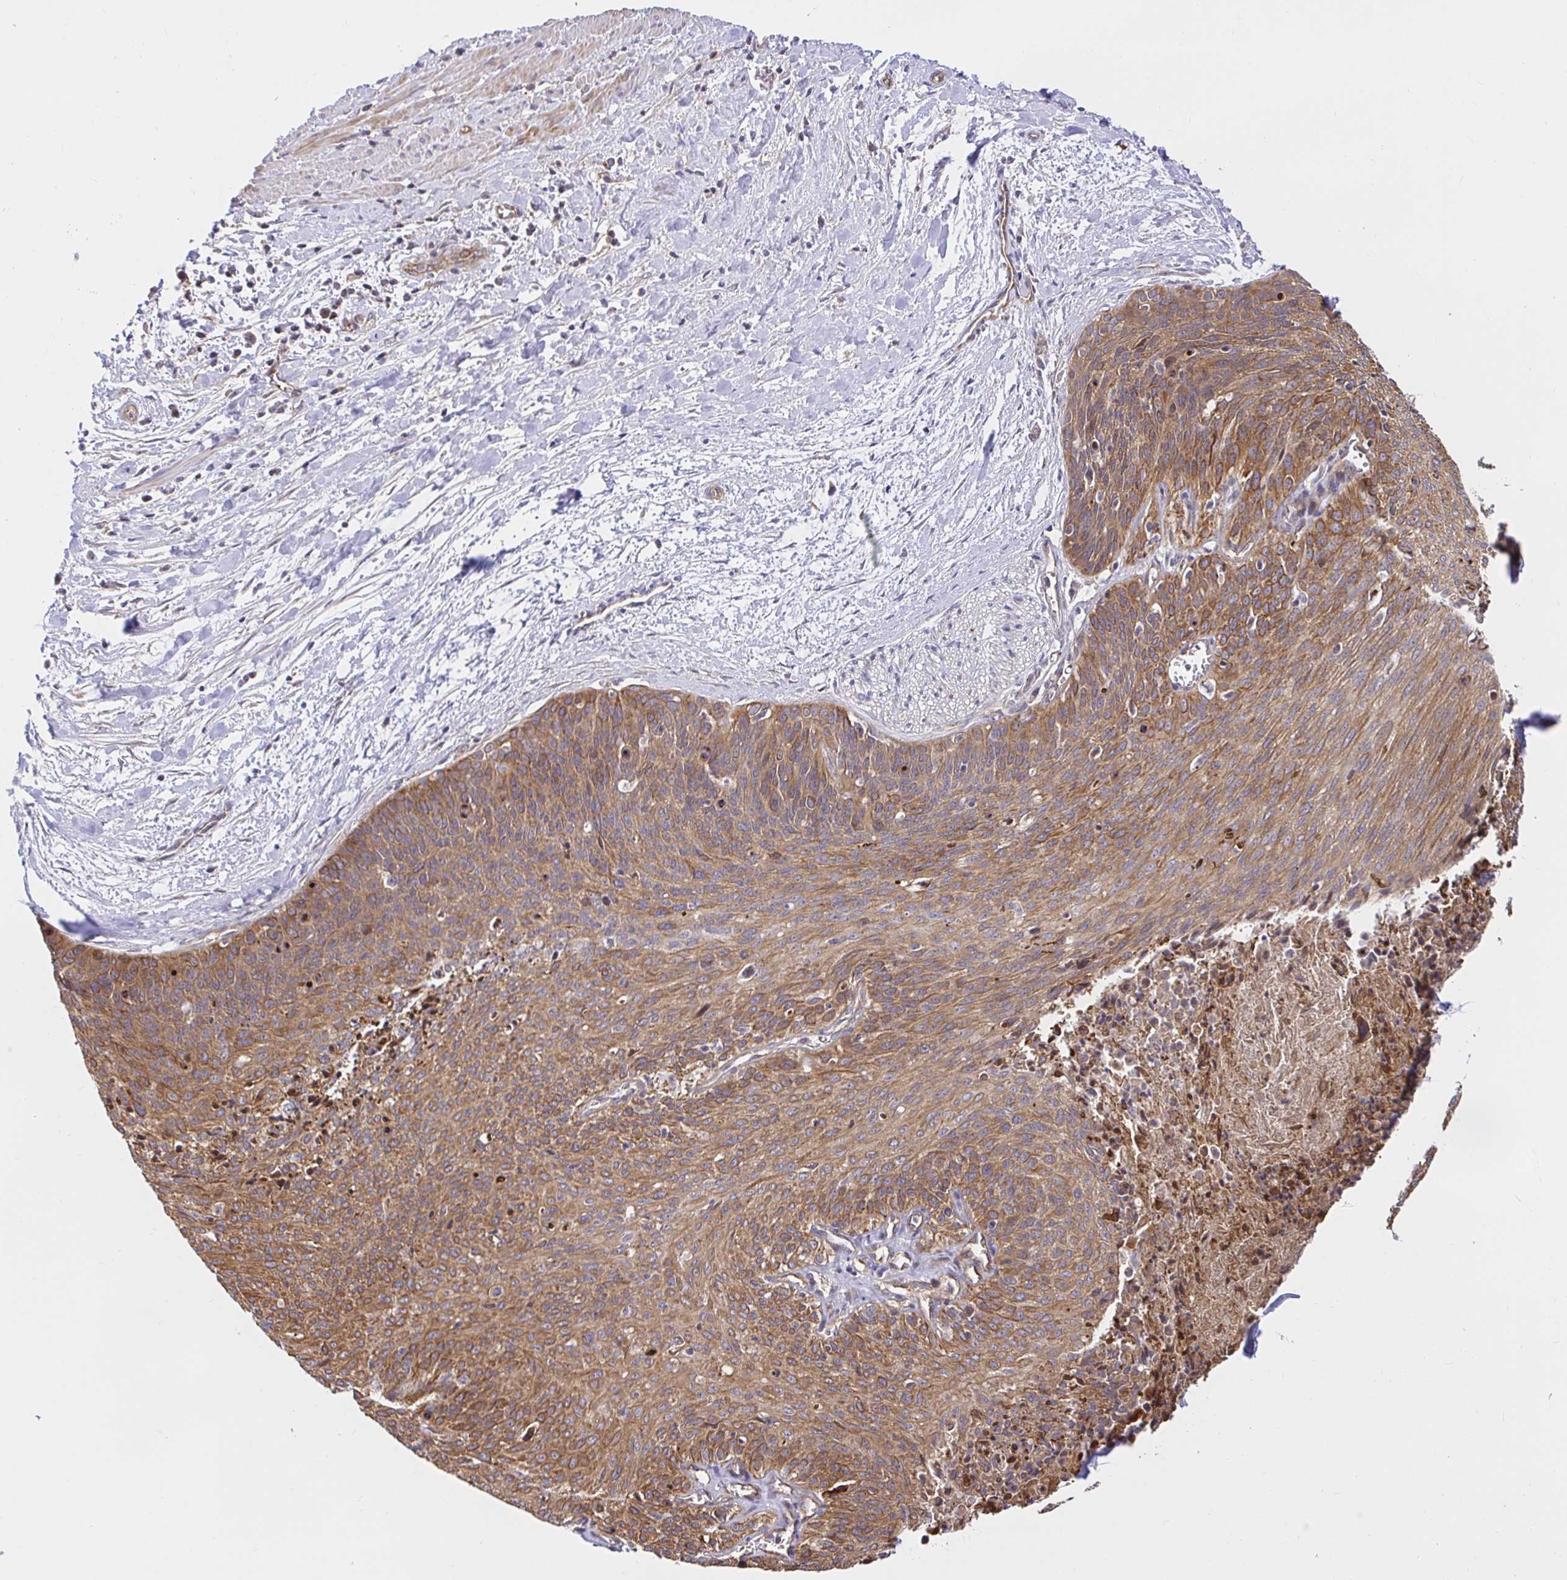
{"staining": {"intensity": "moderate", "quantity": ">75%", "location": "cytoplasmic/membranous"}, "tissue": "cervical cancer", "cell_type": "Tumor cells", "image_type": "cancer", "snomed": [{"axis": "morphology", "description": "Squamous cell carcinoma, NOS"}, {"axis": "topography", "description": "Cervix"}], "caption": "Cervical cancer stained with IHC demonstrates moderate cytoplasmic/membranous expression in about >75% of tumor cells. (Stains: DAB in brown, nuclei in blue, Microscopy: brightfield microscopy at high magnification).", "gene": "TRIM55", "patient": {"sex": "female", "age": 55}}